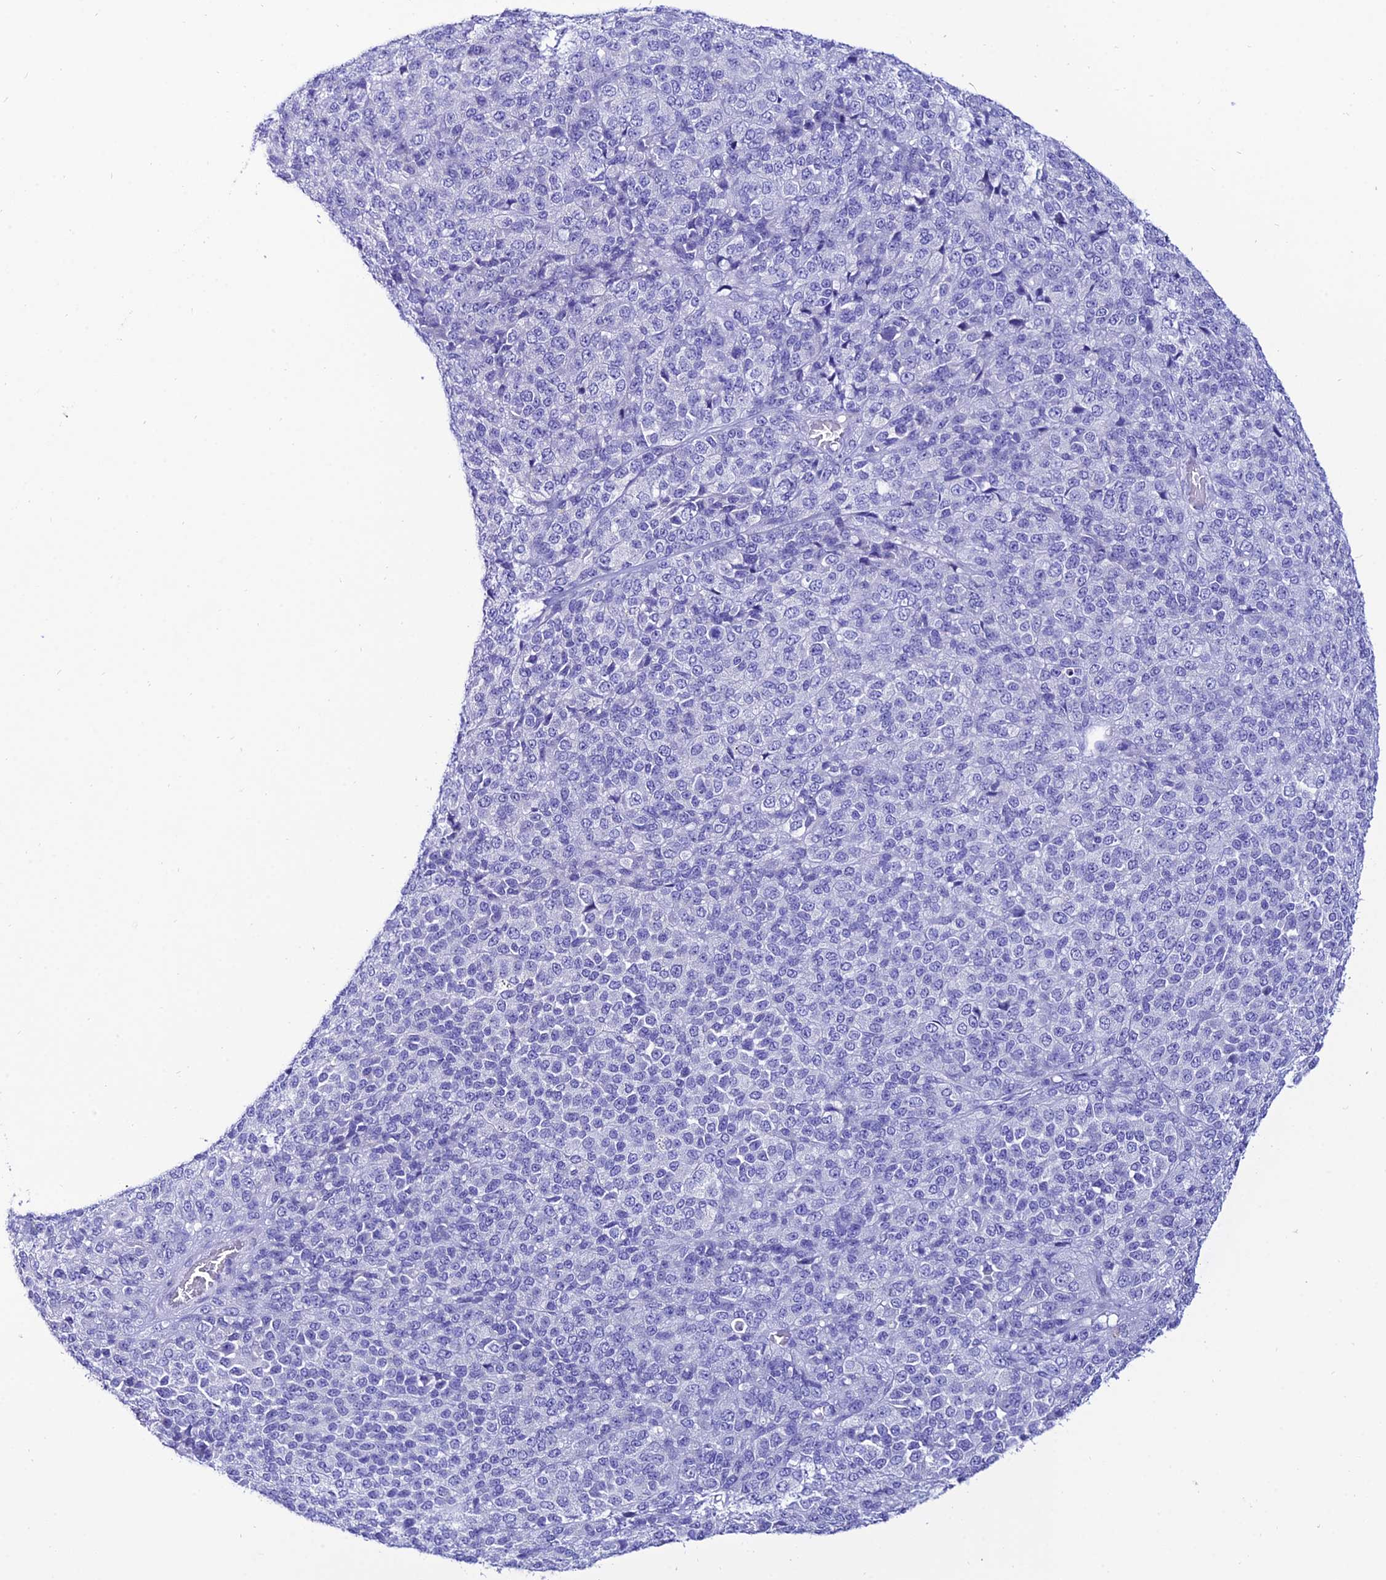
{"staining": {"intensity": "negative", "quantity": "none", "location": "none"}, "tissue": "melanoma", "cell_type": "Tumor cells", "image_type": "cancer", "snomed": [{"axis": "morphology", "description": "Malignant melanoma, Metastatic site"}, {"axis": "topography", "description": "Brain"}], "caption": "This is an immunohistochemistry micrograph of human malignant melanoma (metastatic site). There is no expression in tumor cells.", "gene": "OR4D5", "patient": {"sex": "female", "age": 56}}